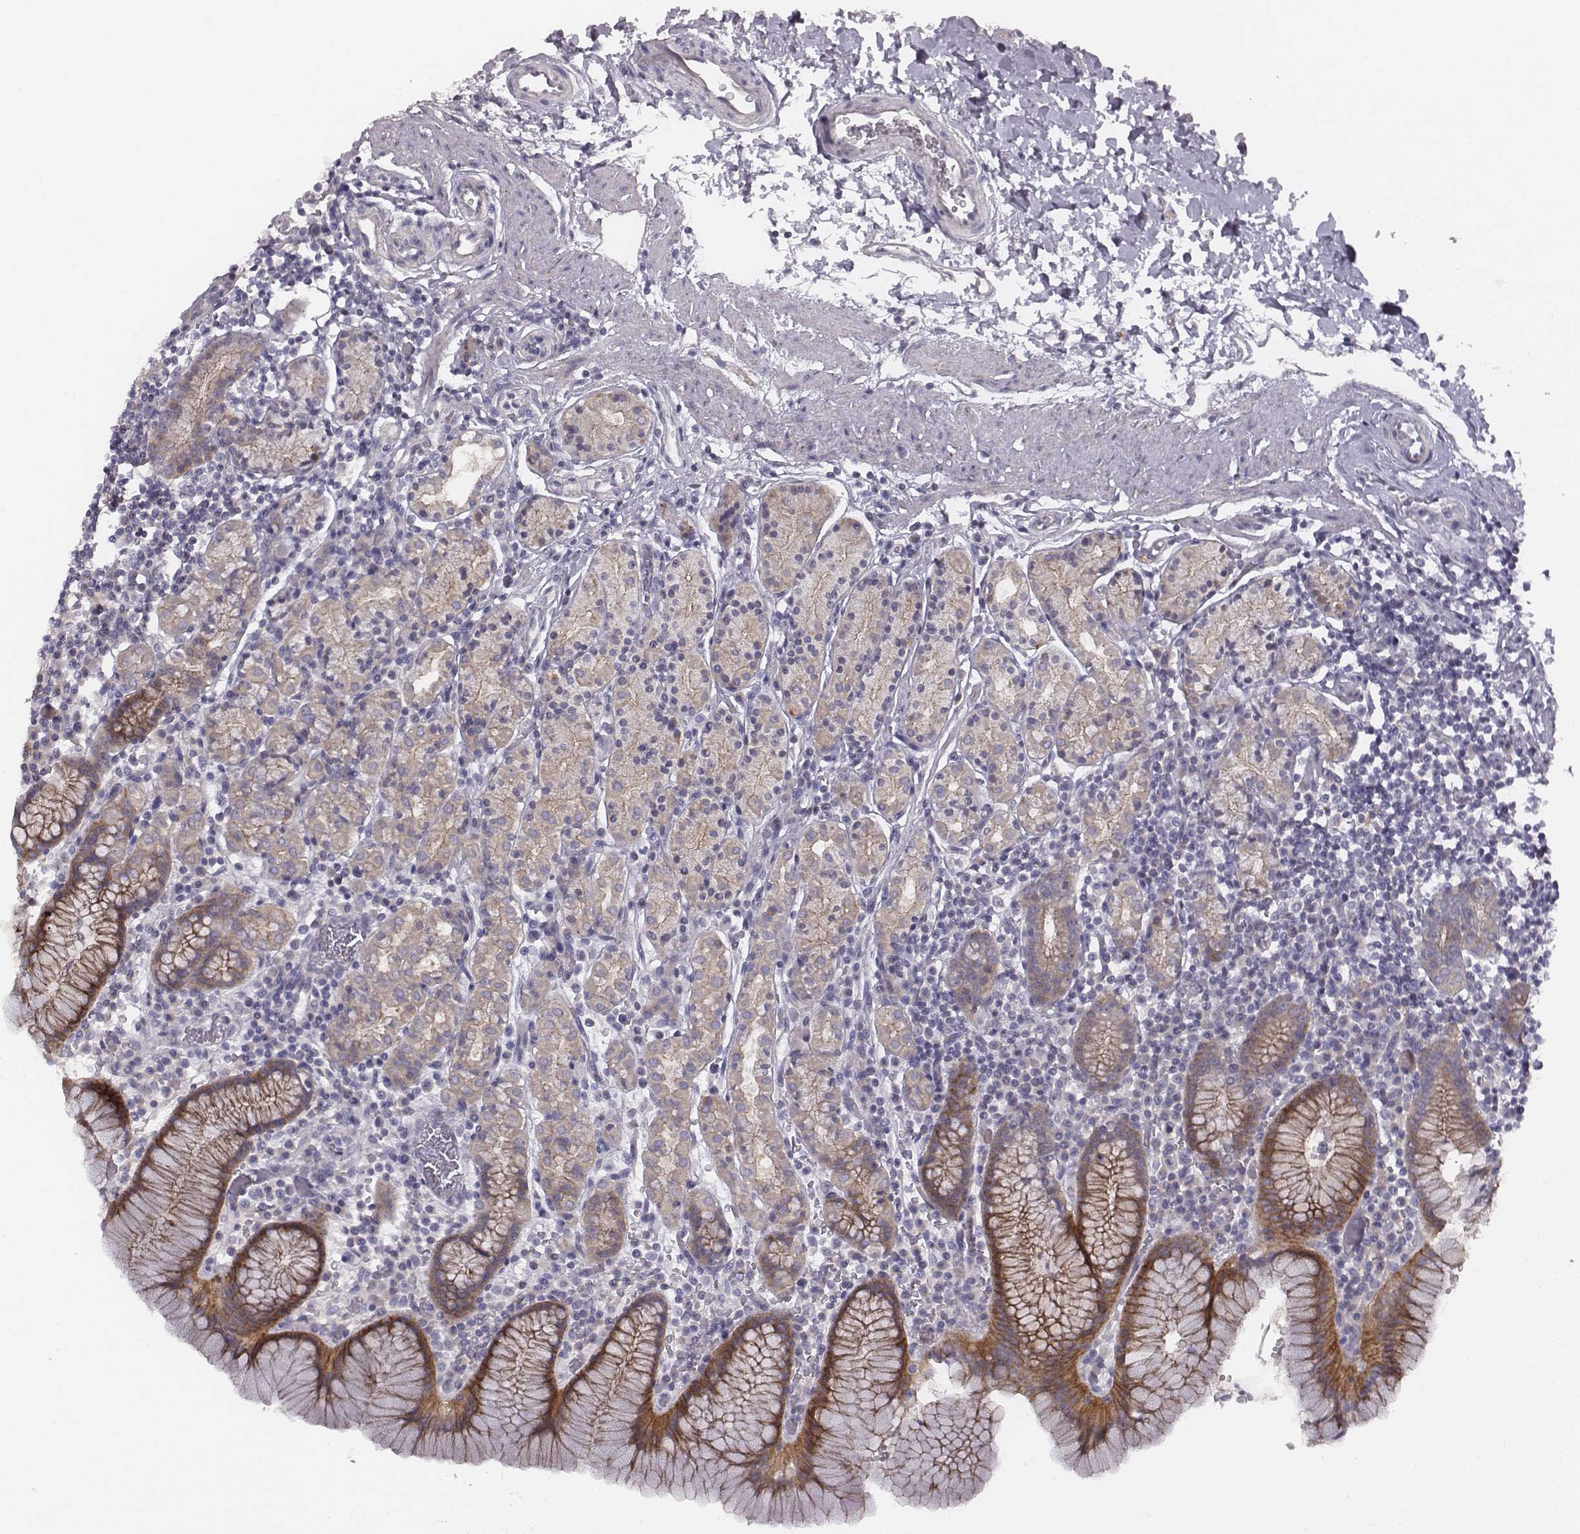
{"staining": {"intensity": "strong", "quantity": "<25%", "location": "cytoplasmic/membranous"}, "tissue": "stomach", "cell_type": "Glandular cells", "image_type": "normal", "snomed": [{"axis": "morphology", "description": "Normal tissue, NOS"}, {"axis": "topography", "description": "Stomach, upper"}, {"axis": "topography", "description": "Stomach"}], "caption": "Immunohistochemistry (IHC) (DAB (3,3'-diaminobenzidine)) staining of normal stomach shows strong cytoplasmic/membranous protein positivity in approximately <25% of glandular cells. Using DAB (brown) and hematoxylin (blue) stains, captured at high magnification using brightfield microscopy.", "gene": "PRKCZ", "patient": {"sex": "male", "age": 62}}